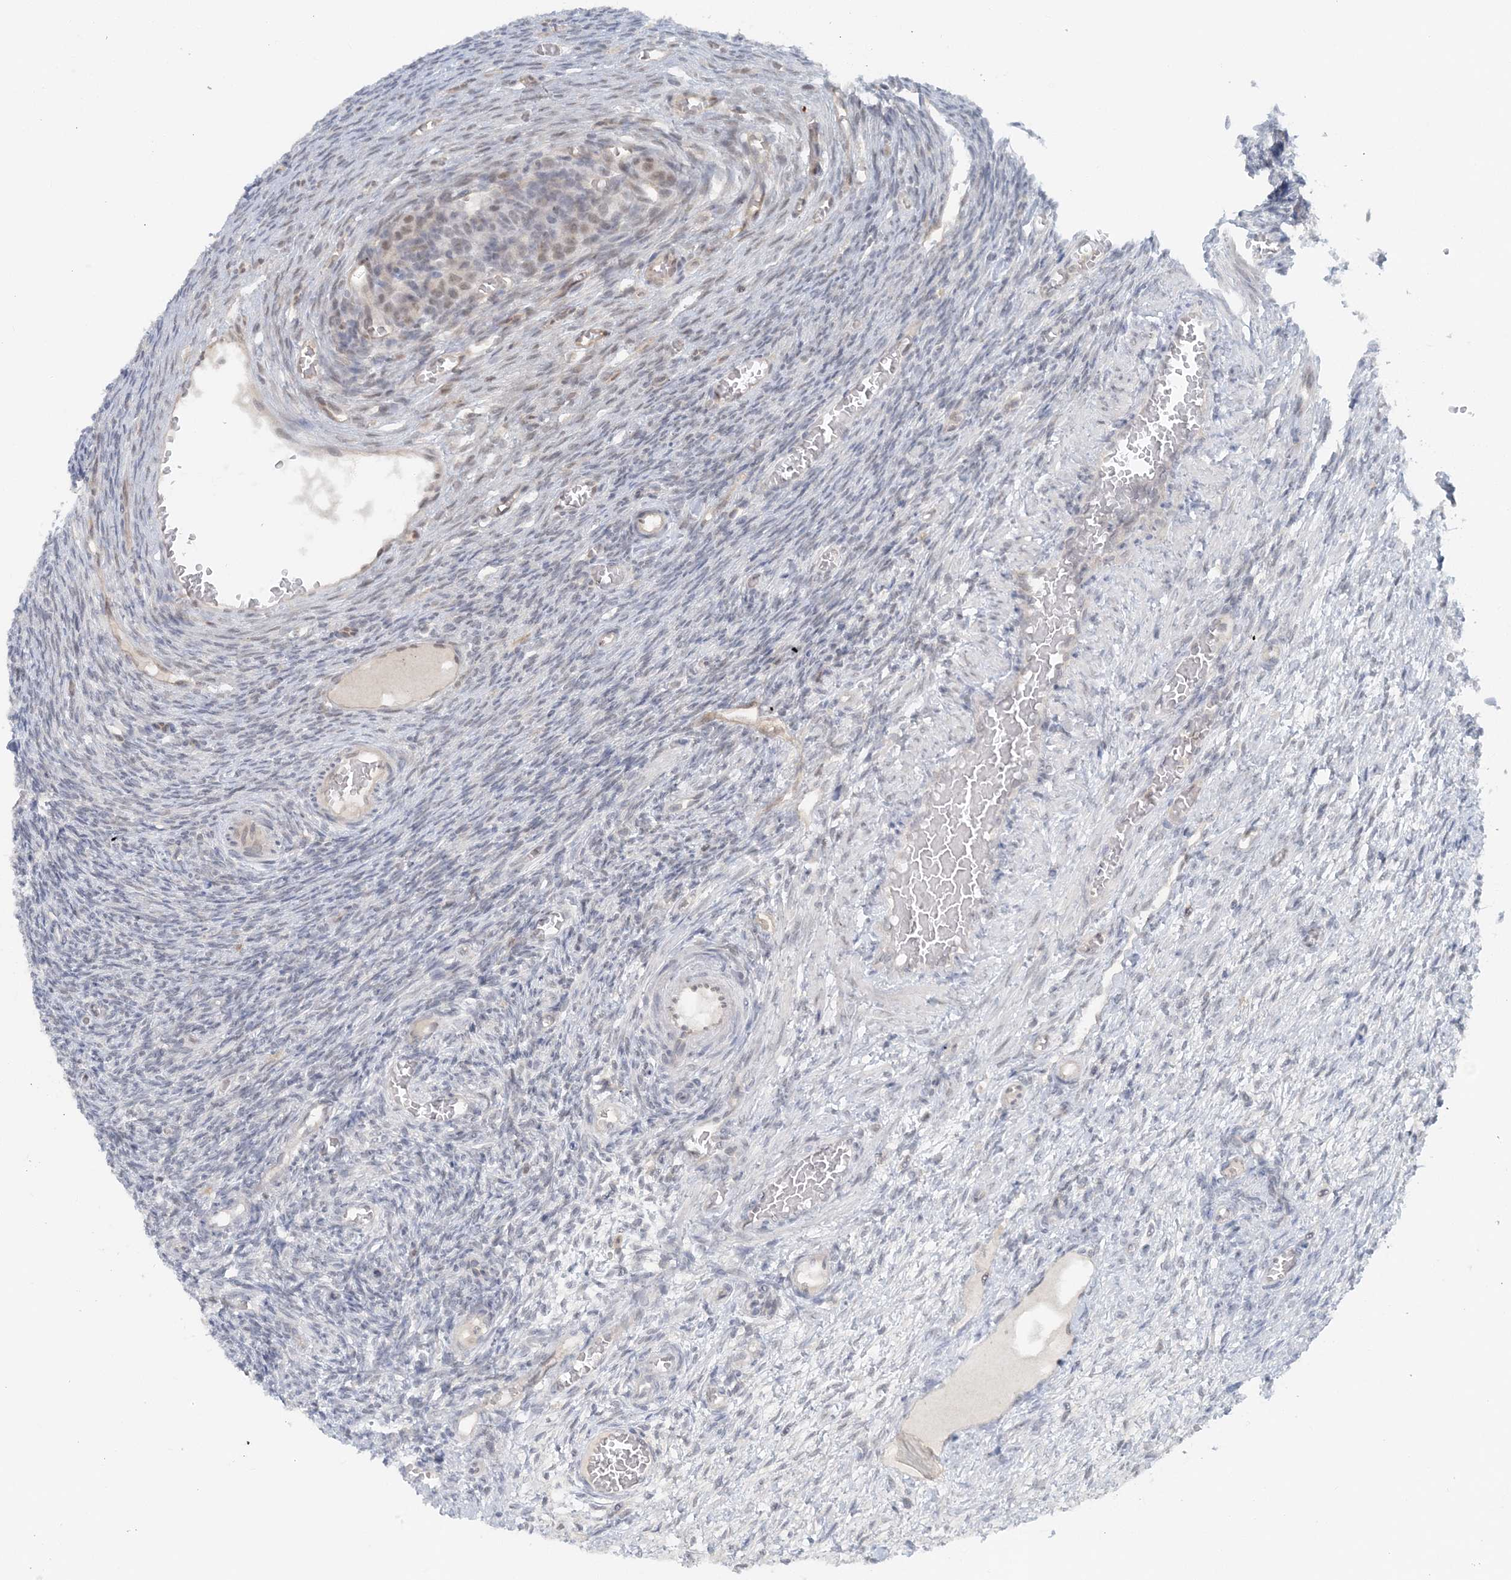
{"staining": {"intensity": "negative", "quantity": "none", "location": "none"}, "tissue": "ovary", "cell_type": "Ovarian stroma cells", "image_type": "normal", "snomed": [{"axis": "morphology", "description": "Normal tissue, NOS"}, {"axis": "topography", "description": "Ovary"}], "caption": "IHC micrograph of benign ovary: human ovary stained with DAB reveals no significant protein positivity in ovarian stroma cells.", "gene": "ATP11A", "patient": {"sex": "female", "age": 27}}